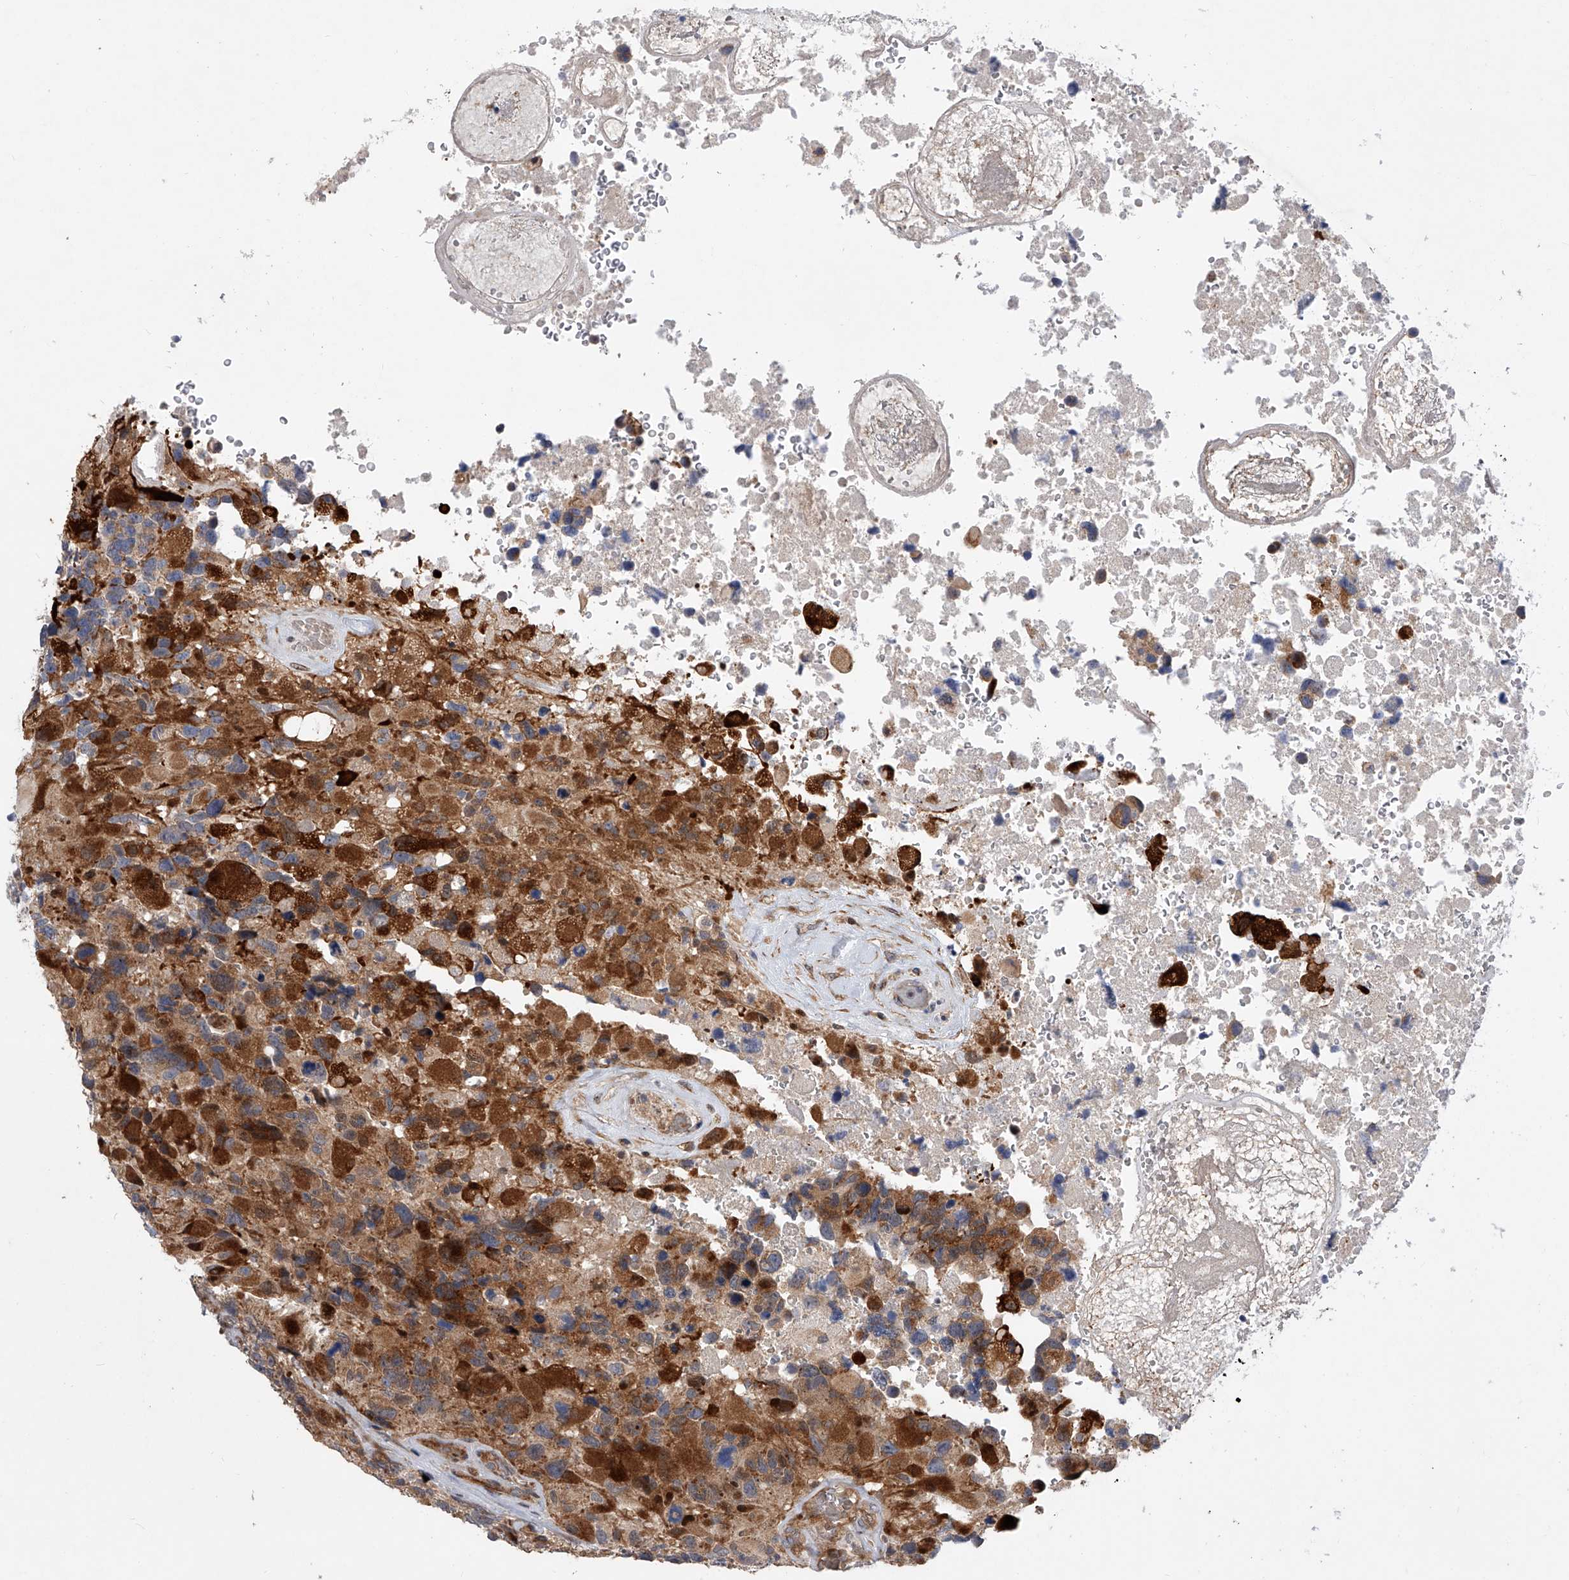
{"staining": {"intensity": "moderate", "quantity": ">75%", "location": "cytoplasmic/membranous"}, "tissue": "glioma", "cell_type": "Tumor cells", "image_type": "cancer", "snomed": [{"axis": "morphology", "description": "Glioma, malignant, High grade"}, {"axis": "topography", "description": "Brain"}], "caption": "Moderate cytoplasmic/membranous protein positivity is appreciated in approximately >75% of tumor cells in glioma.", "gene": "PDSS2", "patient": {"sex": "male", "age": 69}}